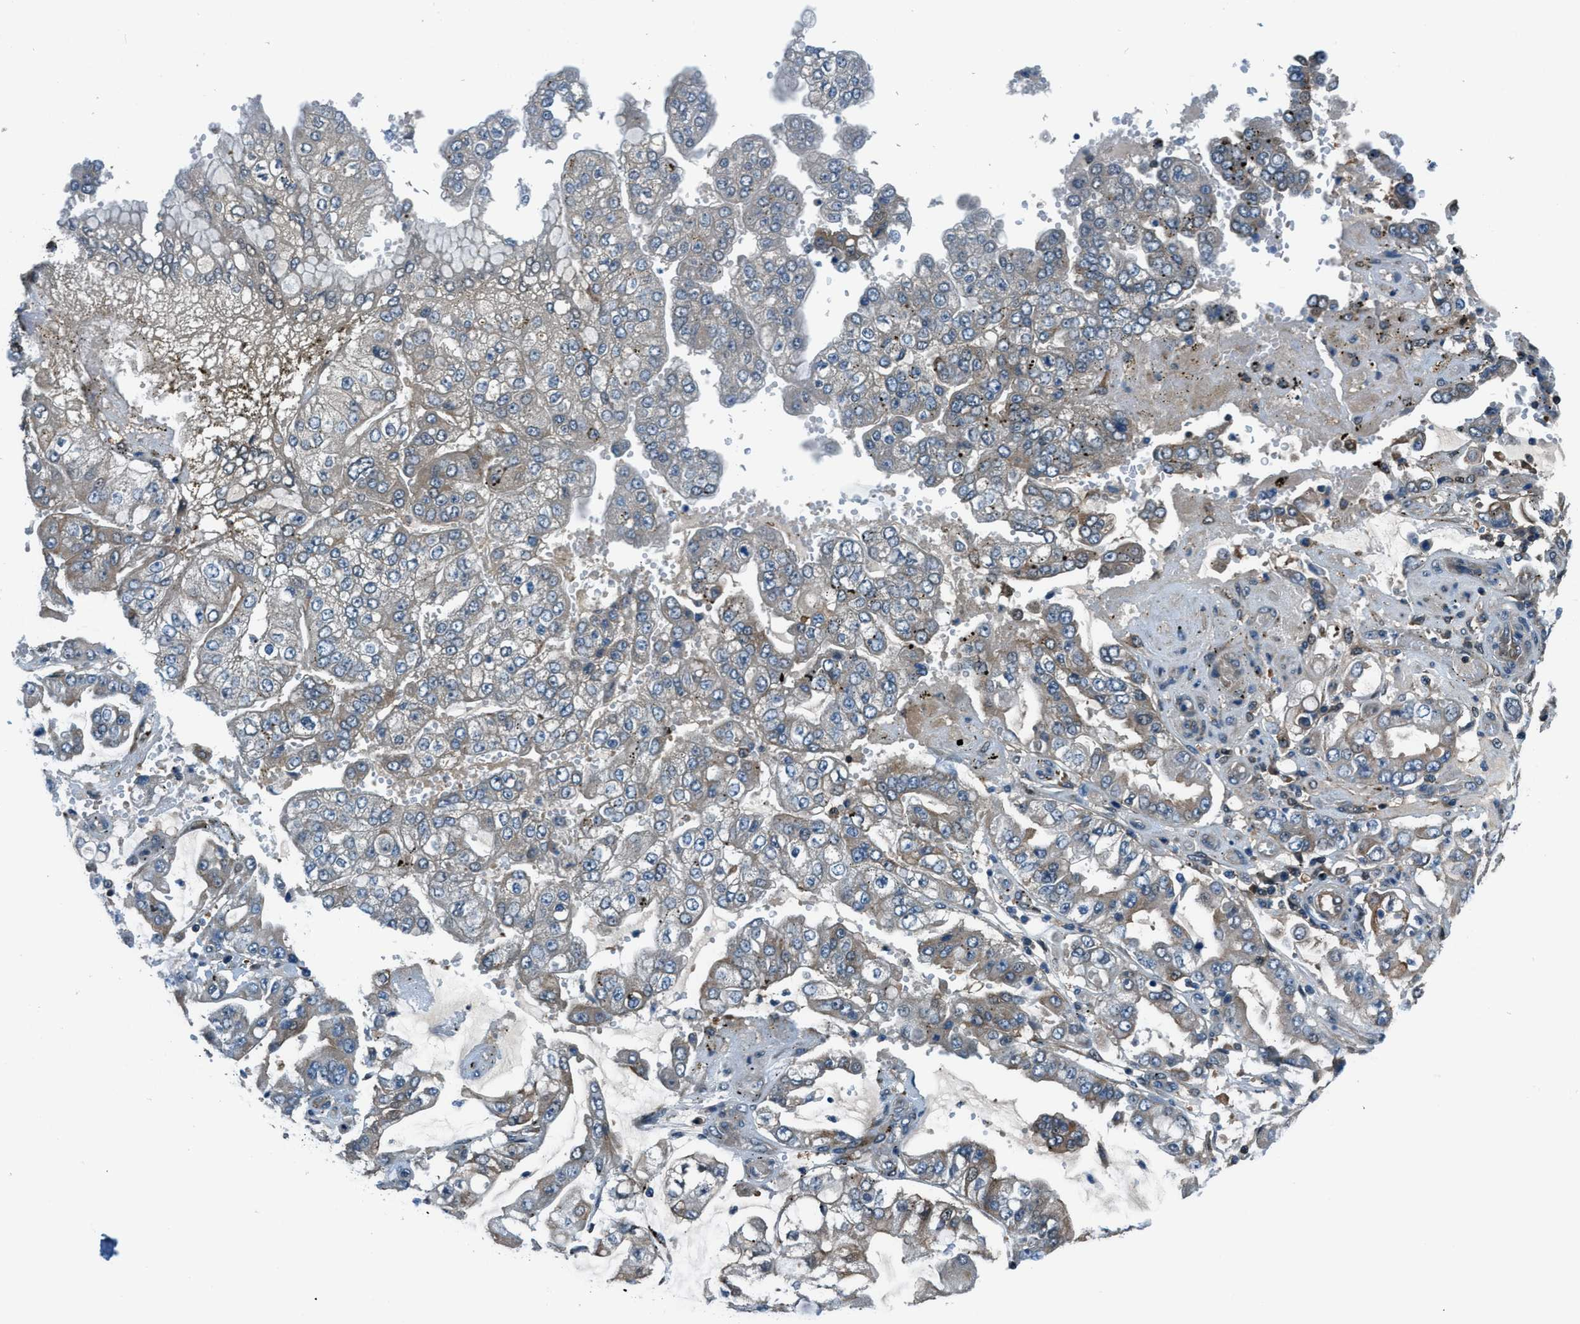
{"staining": {"intensity": "moderate", "quantity": "<25%", "location": "cytoplasmic/membranous"}, "tissue": "stomach cancer", "cell_type": "Tumor cells", "image_type": "cancer", "snomed": [{"axis": "morphology", "description": "Adenocarcinoma, NOS"}, {"axis": "topography", "description": "Stomach"}], "caption": "Brown immunohistochemical staining in adenocarcinoma (stomach) demonstrates moderate cytoplasmic/membranous positivity in about <25% of tumor cells.", "gene": "HEBP2", "patient": {"sex": "male", "age": 76}}